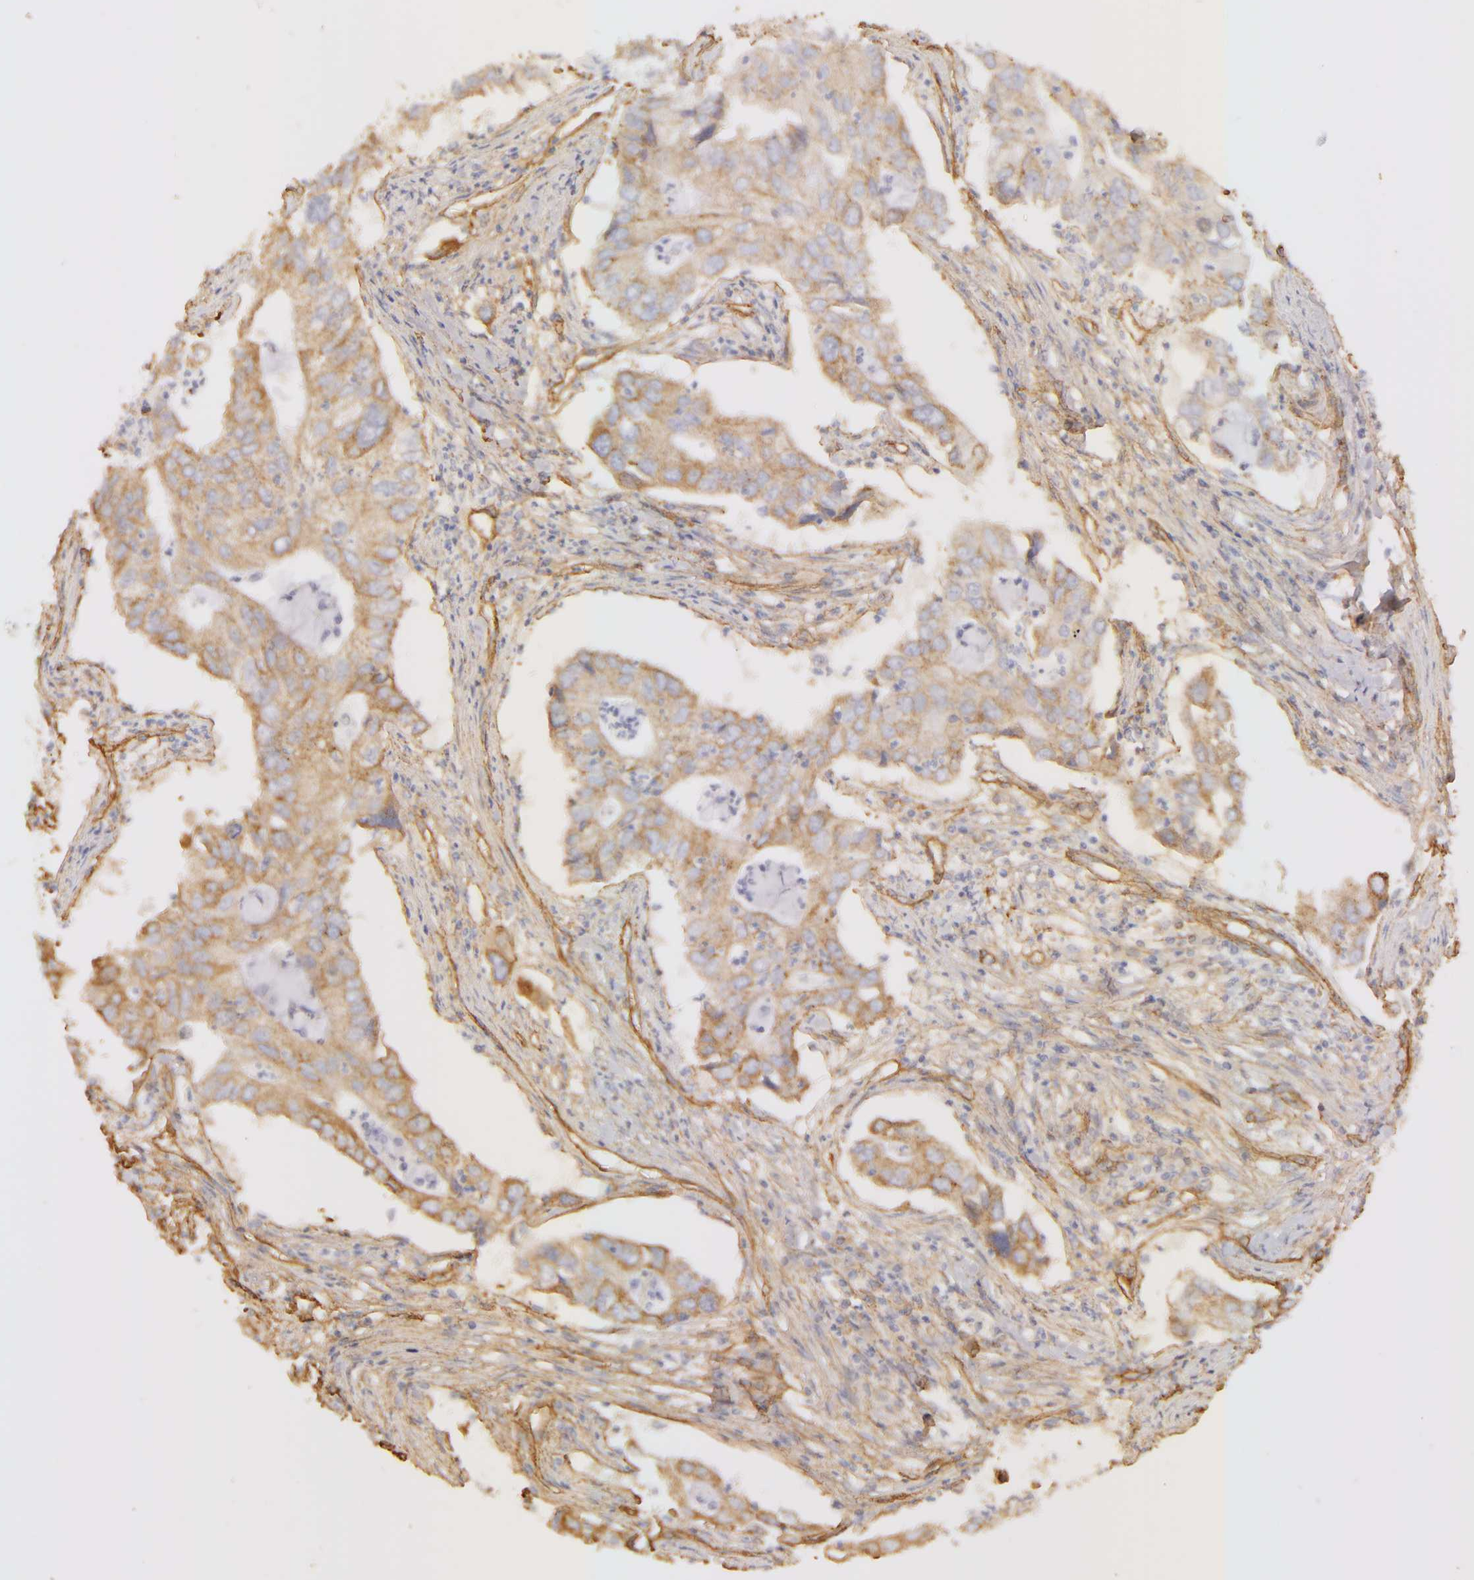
{"staining": {"intensity": "weak", "quantity": ">75%", "location": "cytoplasmic/membranous"}, "tissue": "lung cancer", "cell_type": "Tumor cells", "image_type": "cancer", "snomed": [{"axis": "morphology", "description": "Adenocarcinoma, NOS"}, {"axis": "topography", "description": "Lung"}], "caption": "Weak cytoplasmic/membranous expression is seen in about >75% of tumor cells in lung cancer. Using DAB (brown) and hematoxylin (blue) stains, captured at high magnification using brightfield microscopy.", "gene": "COL4A1", "patient": {"sex": "male", "age": 48}}